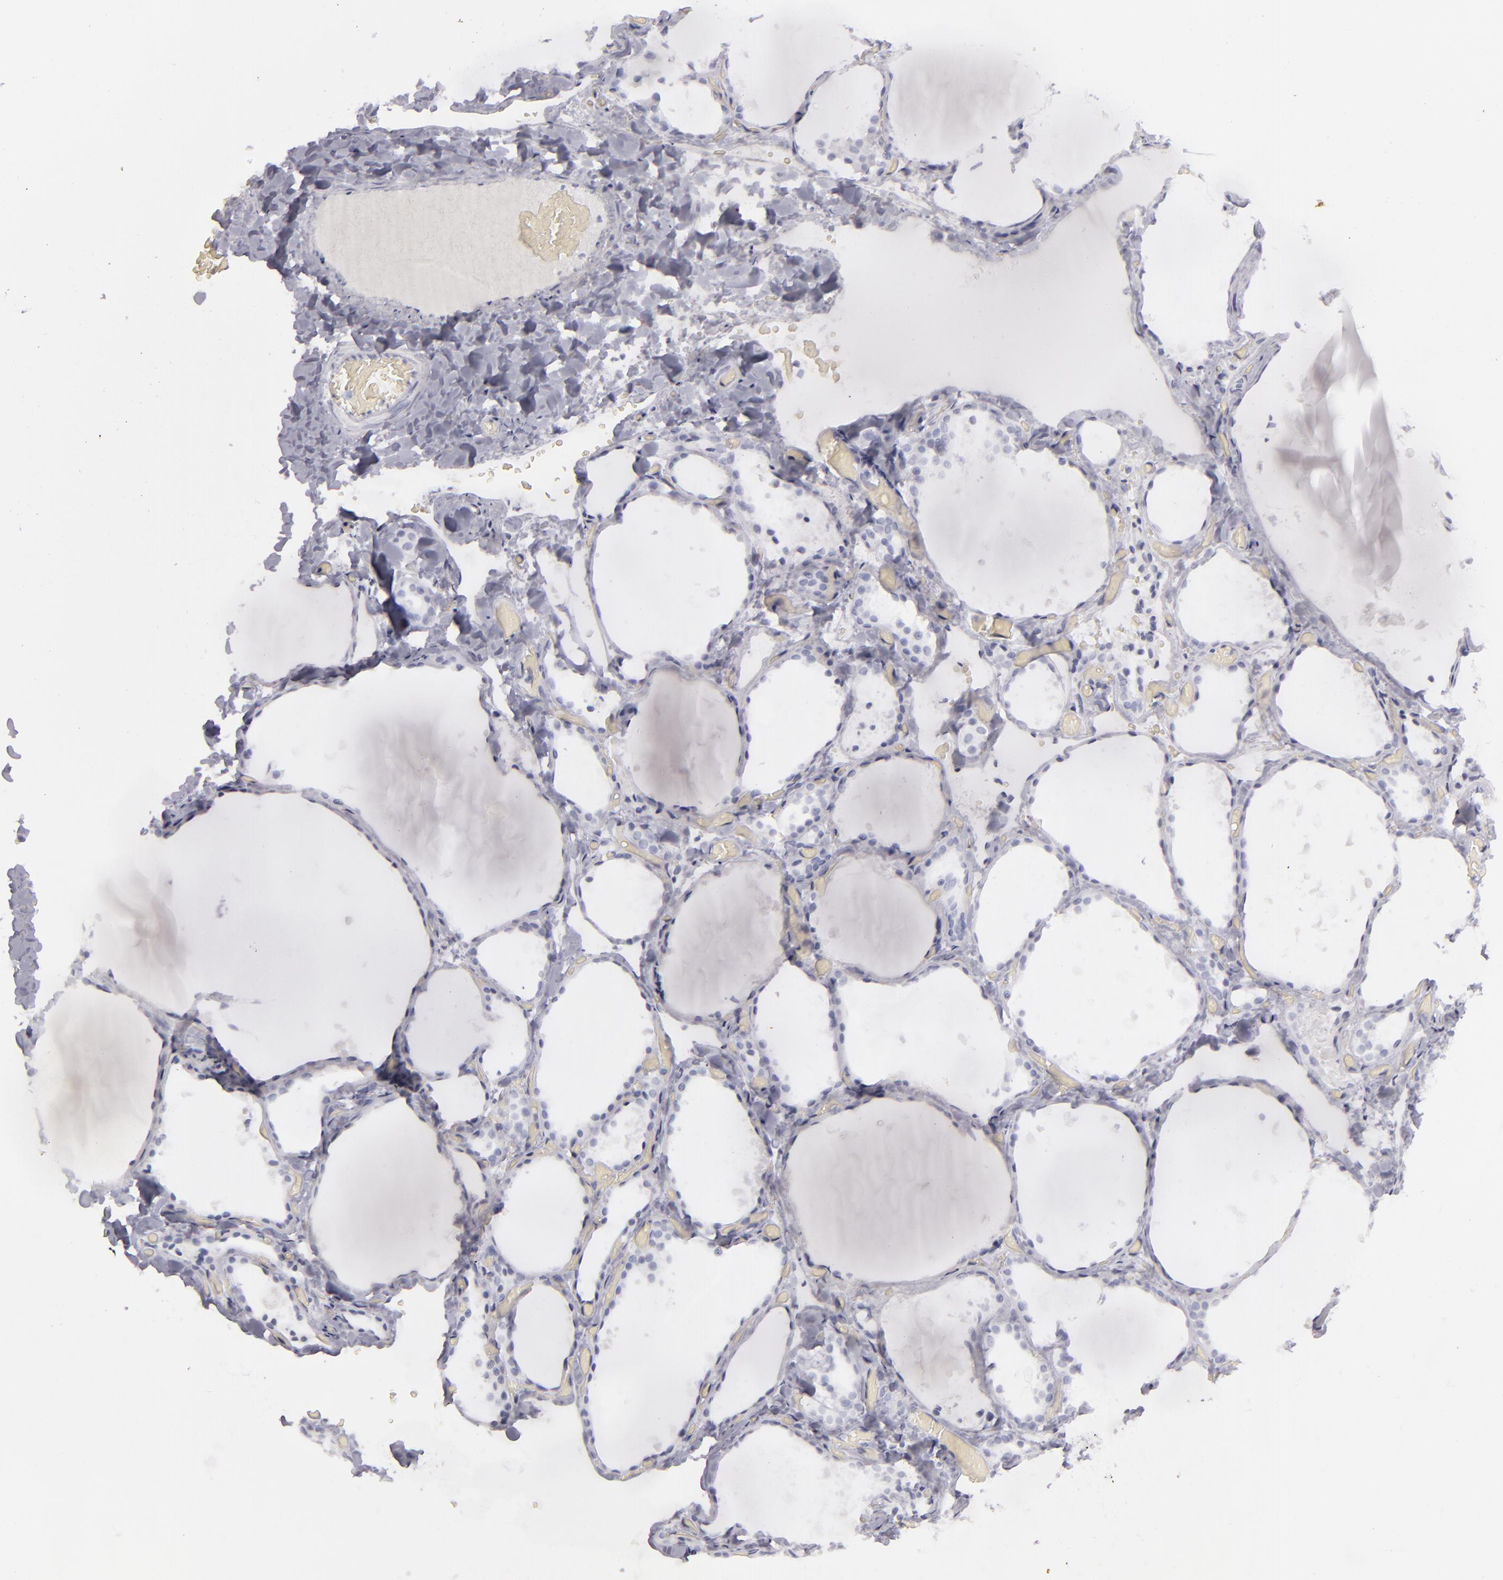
{"staining": {"intensity": "negative", "quantity": "none", "location": "none"}, "tissue": "thyroid gland", "cell_type": "Glandular cells", "image_type": "normal", "snomed": [{"axis": "morphology", "description": "Normal tissue, NOS"}, {"axis": "topography", "description": "Thyroid gland"}], "caption": "An immunohistochemistry (IHC) histopathology image of benign thyroid gland is shown. There is no staining in glandular cells of thyroid gland. Nuclei are stained in blue.", "gene": "FLG", "patient": {"sex": "female", "age": 22}}